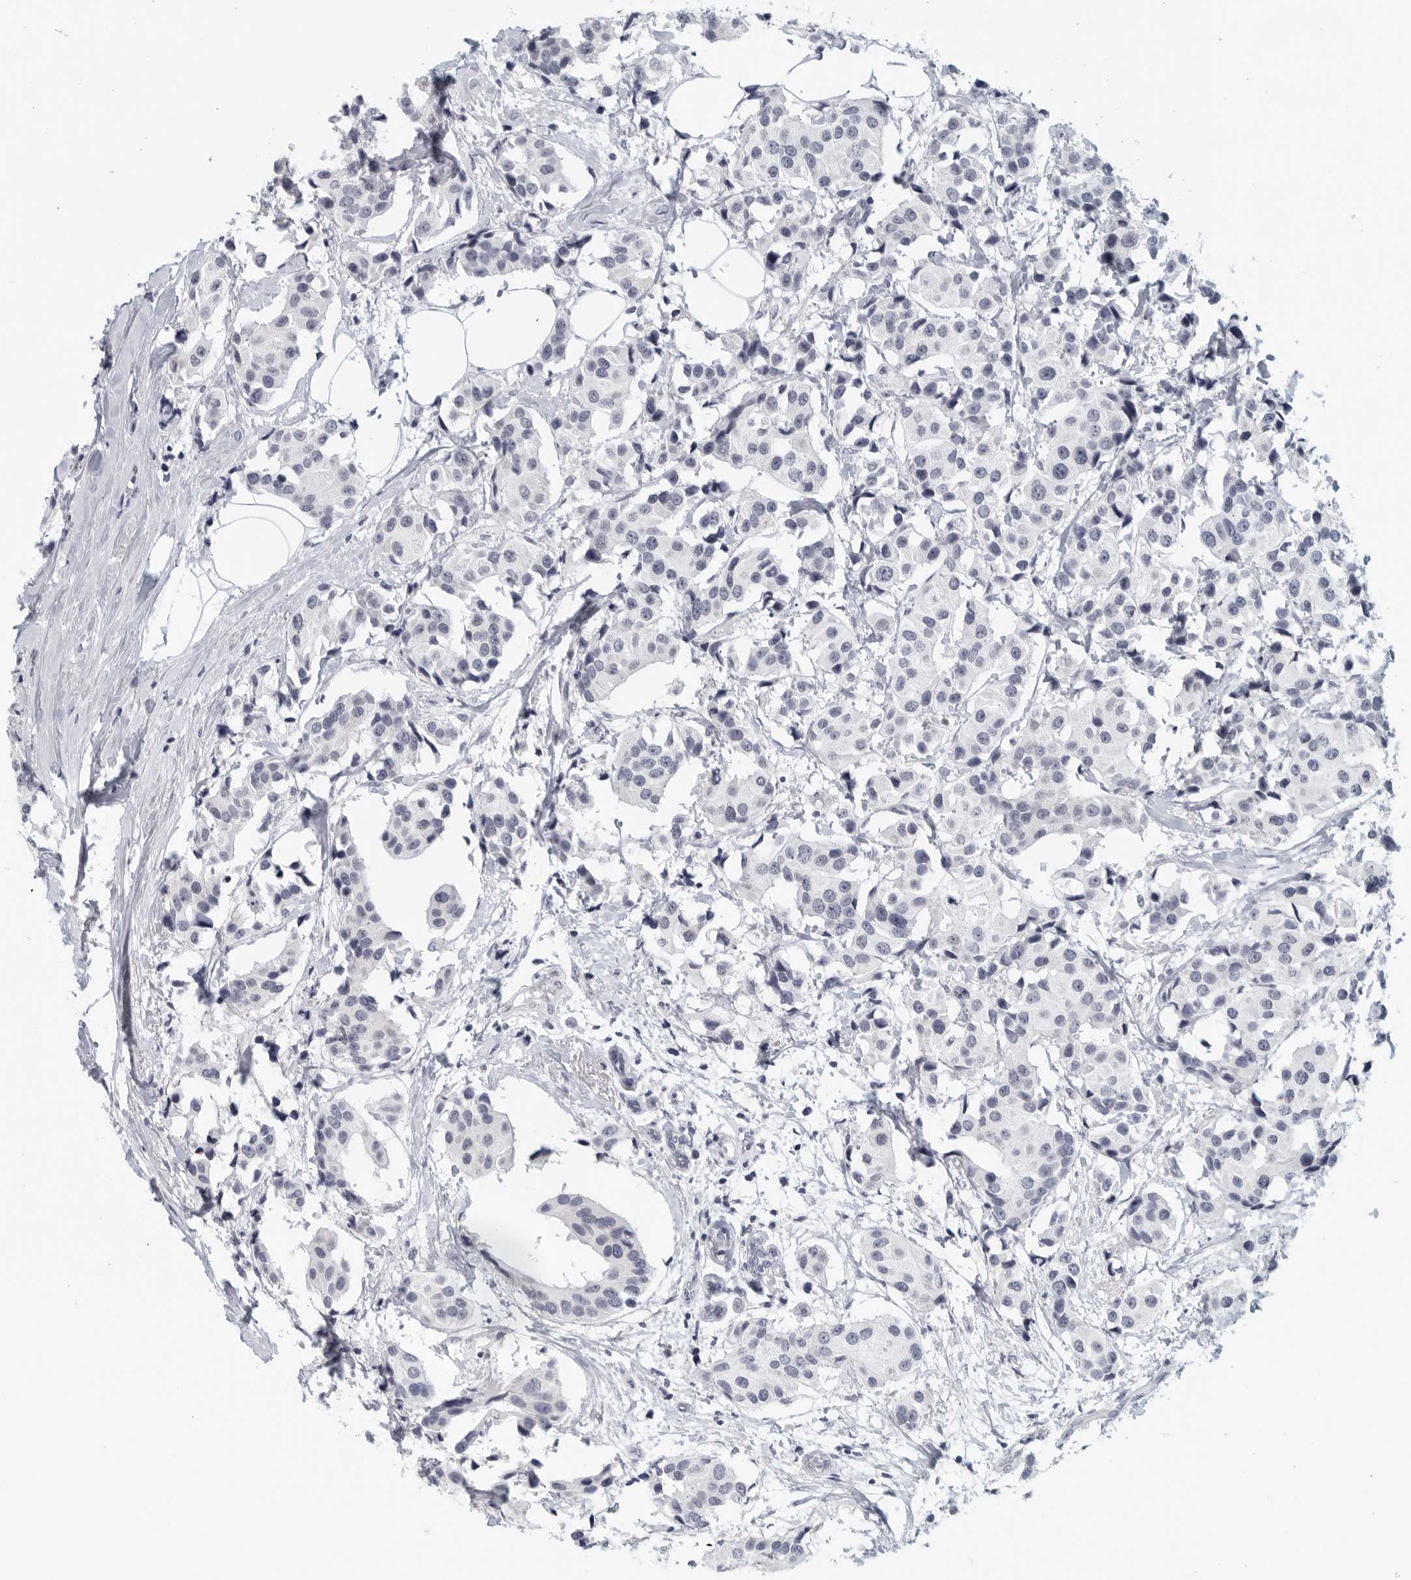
{"staining": {"intensity": "negative", "quantity": "none", "location": "none"}, "tissue": "breast cancer", "cell_type": "Tumor cells", "image_type": "cancer", "snomed": [{"axis": "morphology", "description": "Normal tissue, NOS"}, {"axis": "morphology", "description": "Duct carcinoma"}, {"axis": "topography", "description": "Breast"}], "caption": "This is an IHC micrograph of human breast cancer. There is no expression in tumor cells.", "gene": "MATN1", "patient": {"sex": "female", "age": 39}}